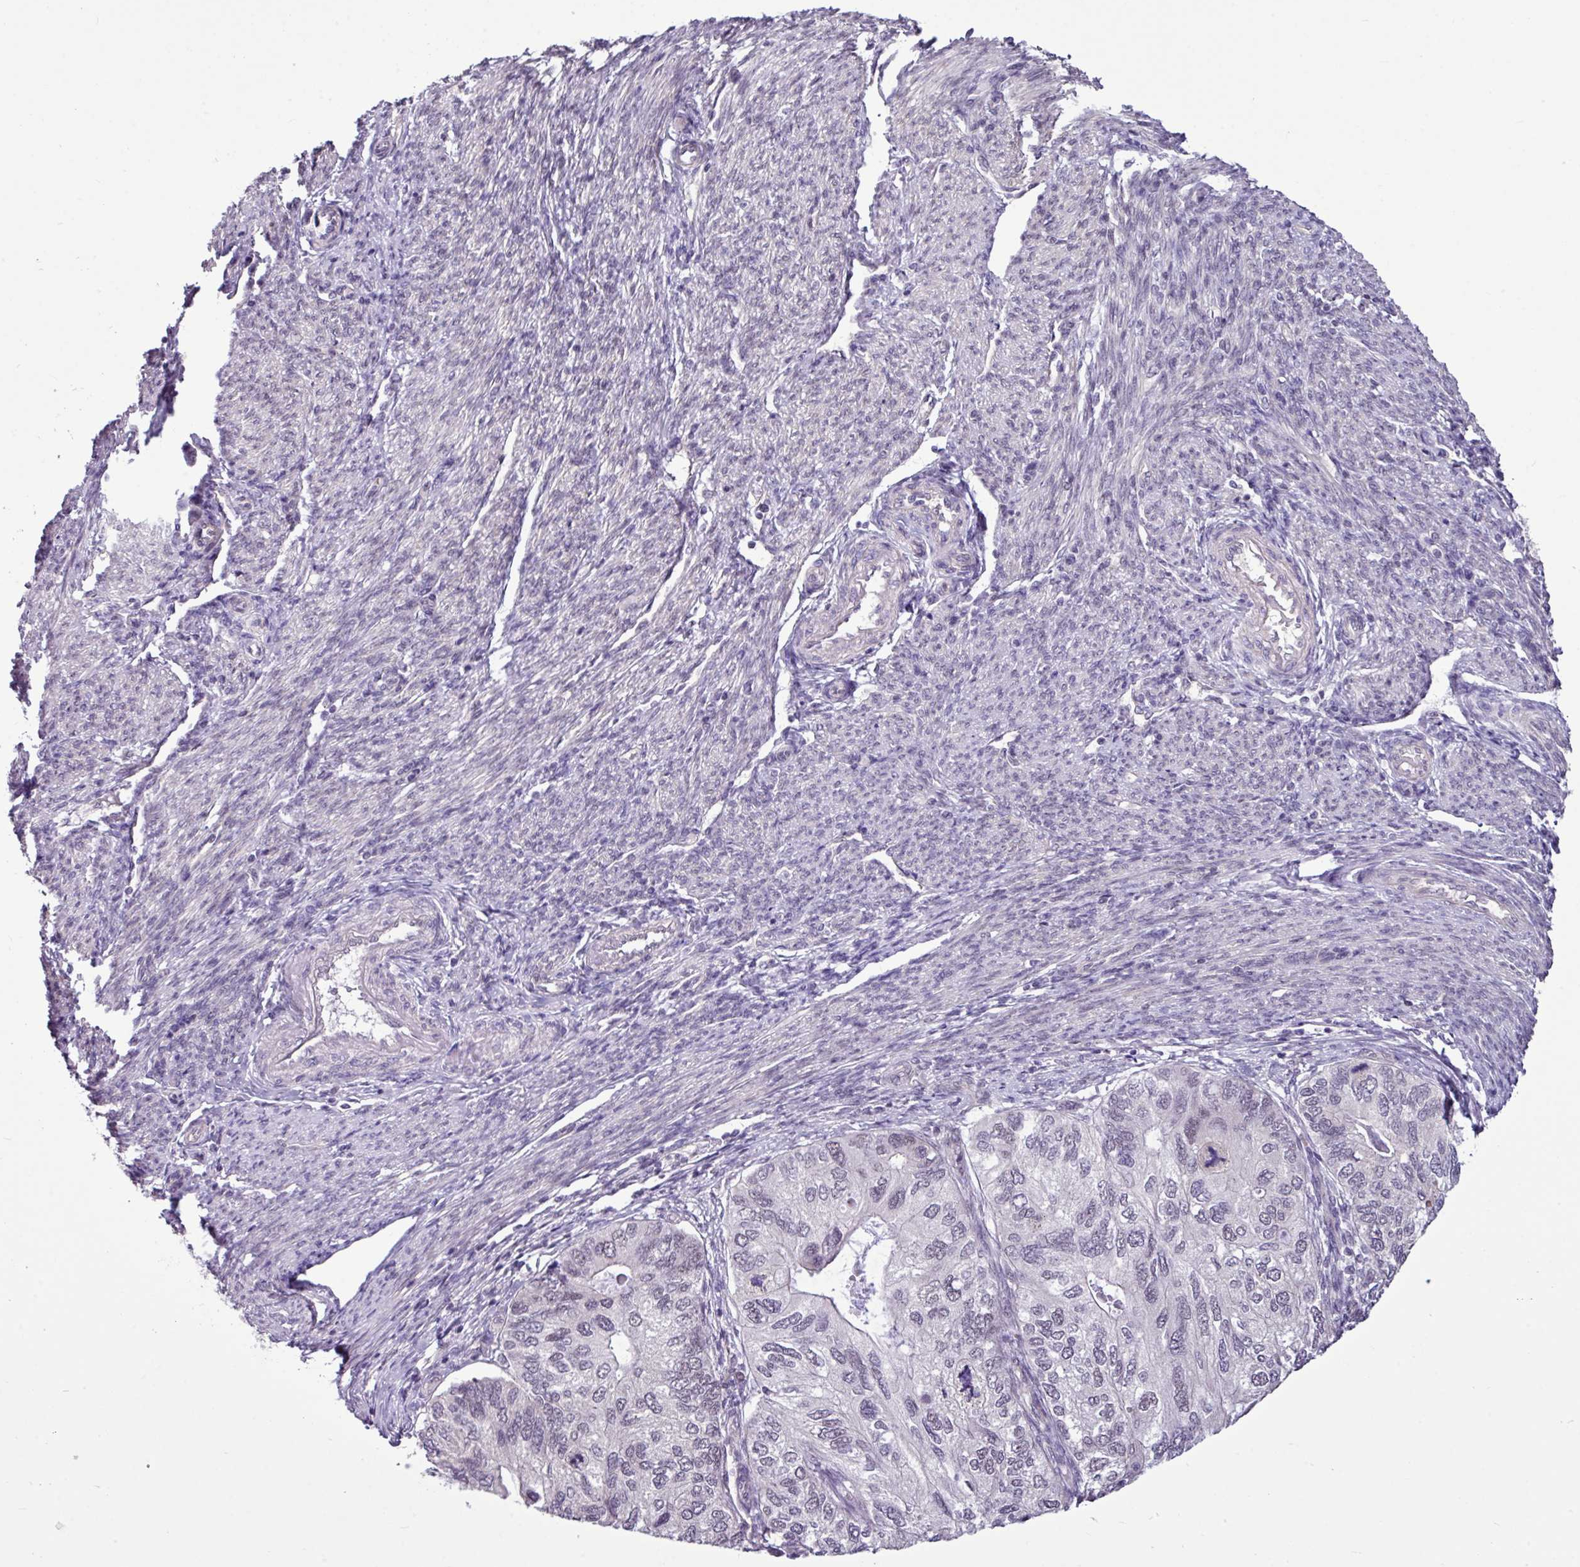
{"staining": {"intensity": "negative", "quantity": "none", "location": "none"}, "tissue": "endometrial cancer", "cell_type": "Tumor cells", "image_type": "cancer", "snomed": [{"axis": "morphology", "description": "Carcinoma, NOS"}, {"axis": "topography", "description": "Uterus"}], "caption": "Carcinoma (endometrial) was stained to show a protein in brown. There is no significant positivity in tumor cells.", "gene": "UTP18", "patient": {"sex": "female", "age": 76}}